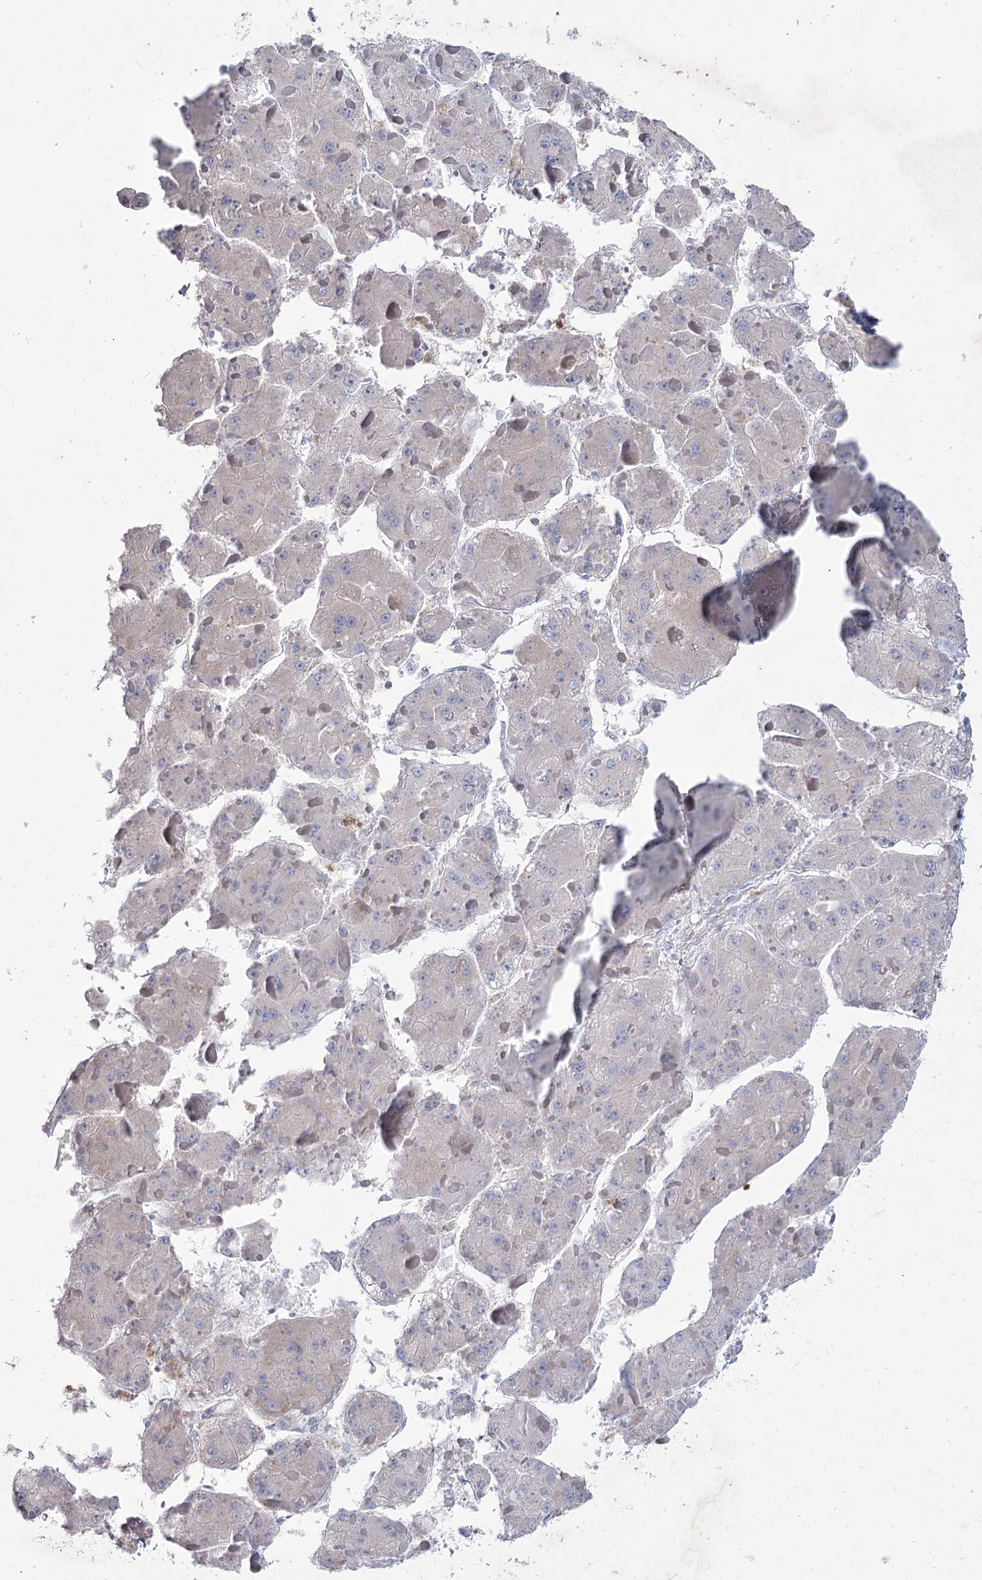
{"staining": {"intensity": "negative", "quantity": "none", "location": "none"}, "tissue": "liver cancer", "cell_type": "Tumor cells", "image_type": "cancer", "snomed": [{"axis": "morphology", "description": "Carcinoma, Hepatocellular, NOS"}, {"axis": "topography", "description": "Liver"}], "caption": "Immunohistochemistry of human liver cancer (hepatocellular carcinoma) displays no expression in tumor cells. The staining was performed using DAB (3,3'-diaminobenzidine) to visualize the protein expression in brown, while the nuclei were stained in blue with hematoxylin (Magnification: 20x).", "gene": "NIPAL4", "patient": {"sex": "female", "age": 73}}